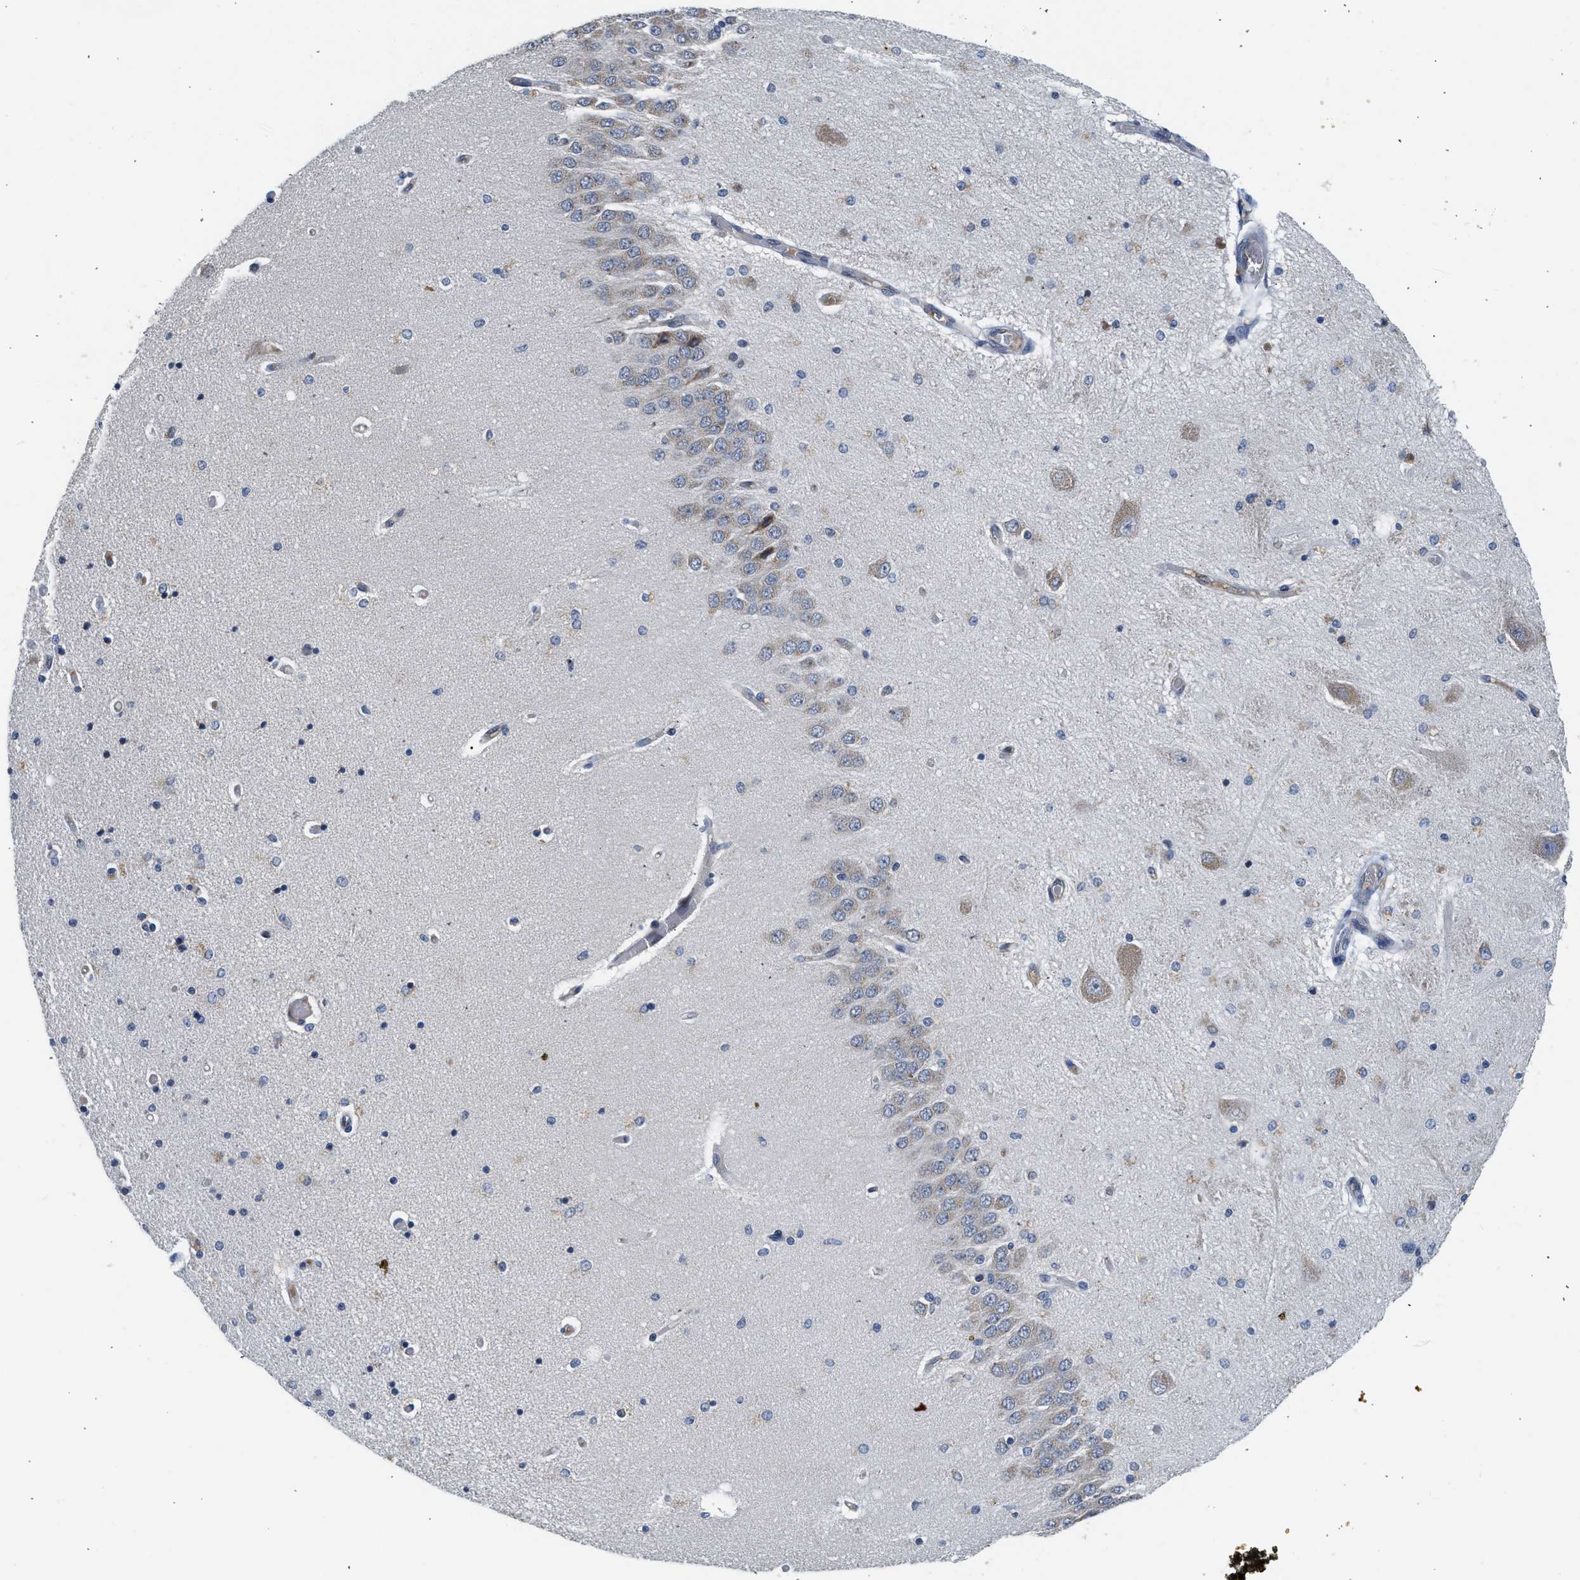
{"staining": {"intensity": "negative", "quantity": "none", "location": "none"}, "tissue": "hippocampus", "cell_type": "Glial cells", "image_type": "normal", "snomed": [{"axis": "morphology", "description": "Normal tissue, NOS"}, {"axis": "topography", "description": "Hippocampus"}], "caption": "DAB immunohistochemical staining of benign hippocampus demonstrates no significant expression in glial cells. (DAB immunohistochemistry with hematoxylin counter stain).", "gene": "PIM1", "patient": {"sex": "female", "age": 54}}